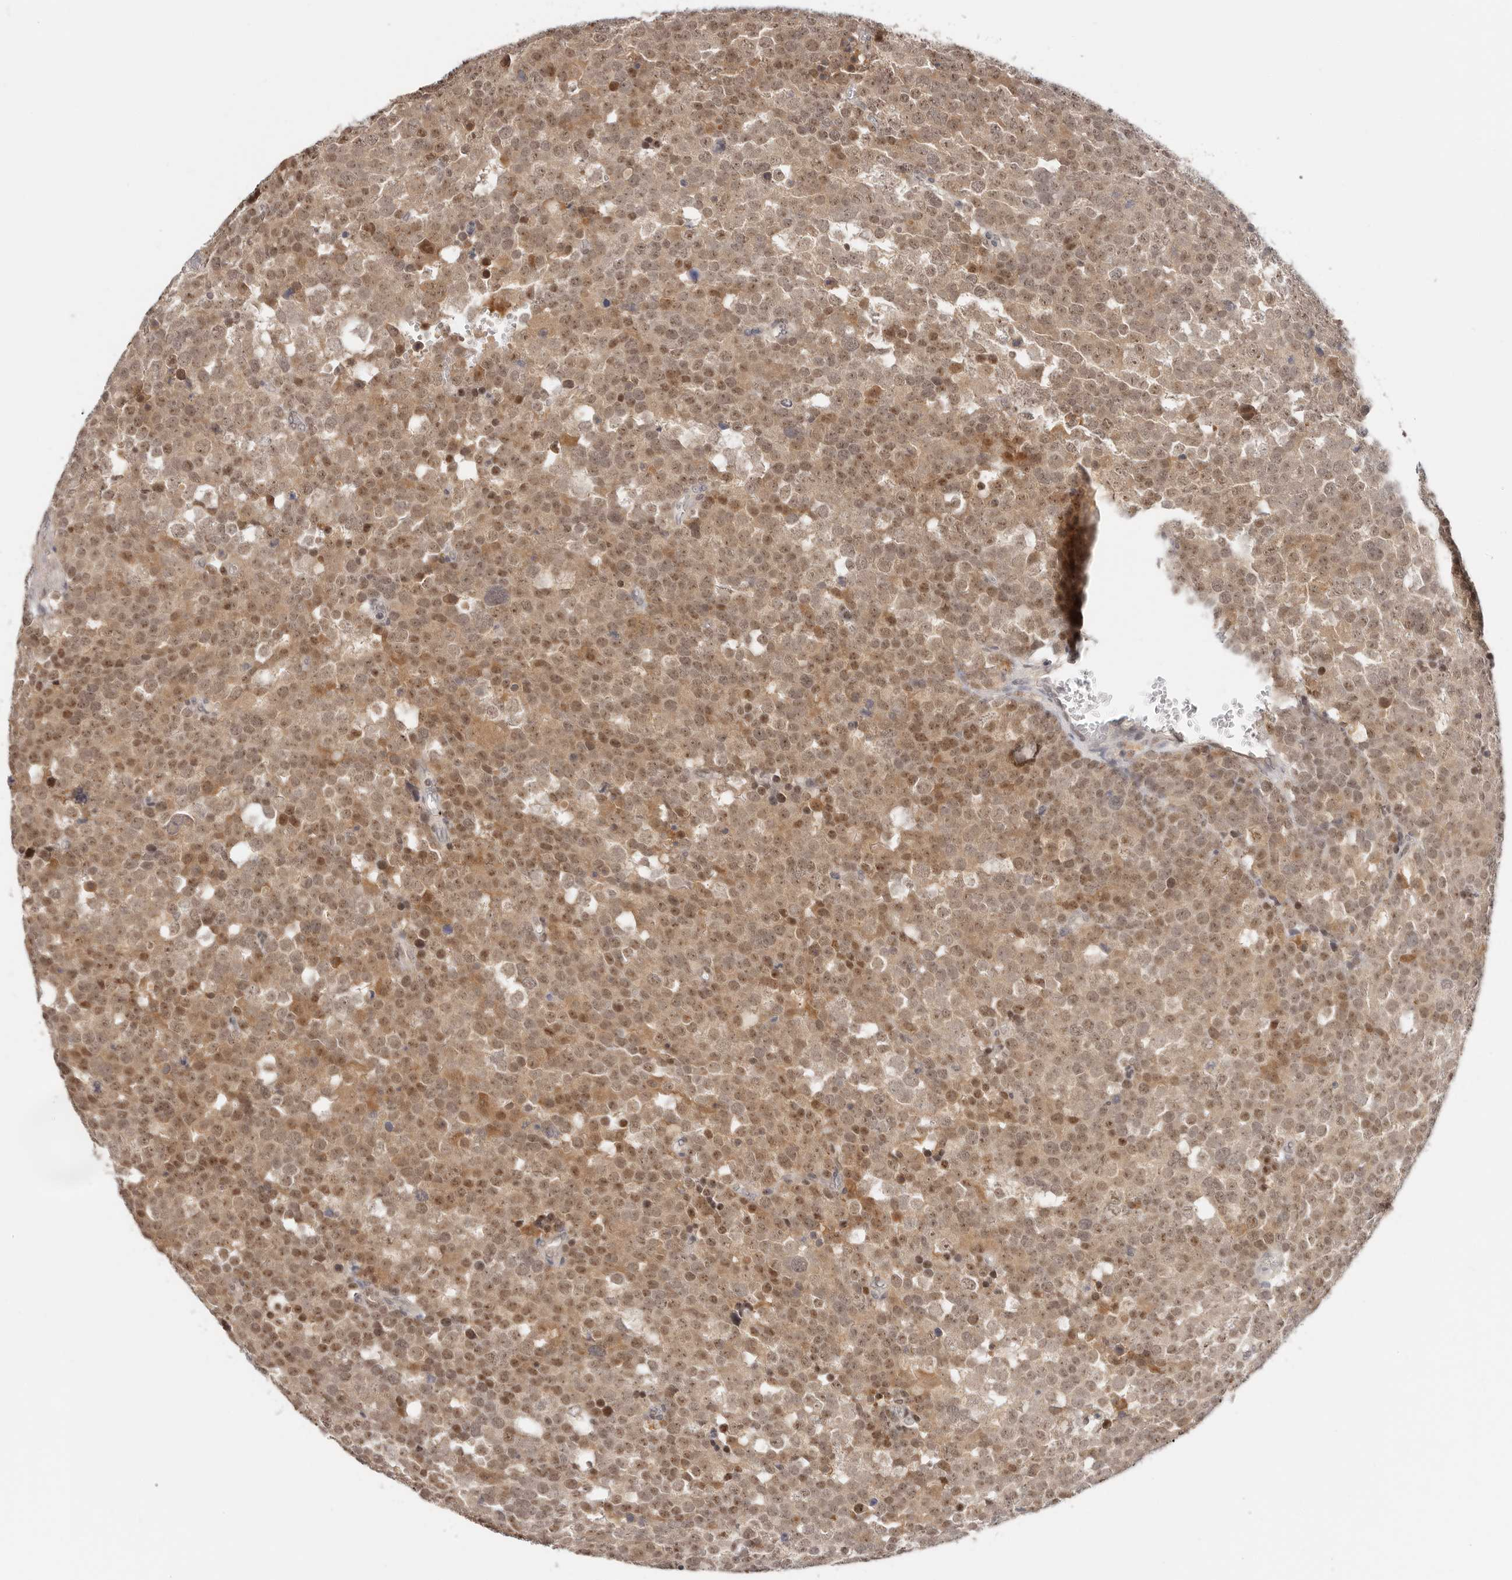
{"staining": {"intensity": "moderate", "quantity": ">75%", "location": "cytoplasmic/membranous,nuclear"}, "tissue": "testis cancer", "cell_type": "Tumor cells", "image_type": "cancer", "snomed": [{"axis": "morphology", "description": "Seminoma, NOS"}, {"axis": "topography", "description": "Testis"}], "caption": "DAB immunohistochemical staining of testis cancer (seminoma) reveals moderate cytoplasmic/membranous and nuclear protein staining in about >75% of tumor cells. Immunohistochemistry (ihc) stains the protein of interest in brown and the nuclei are stained blue.", "gene": "LARP7", "patient": {"sex": "male", "age": 71}}